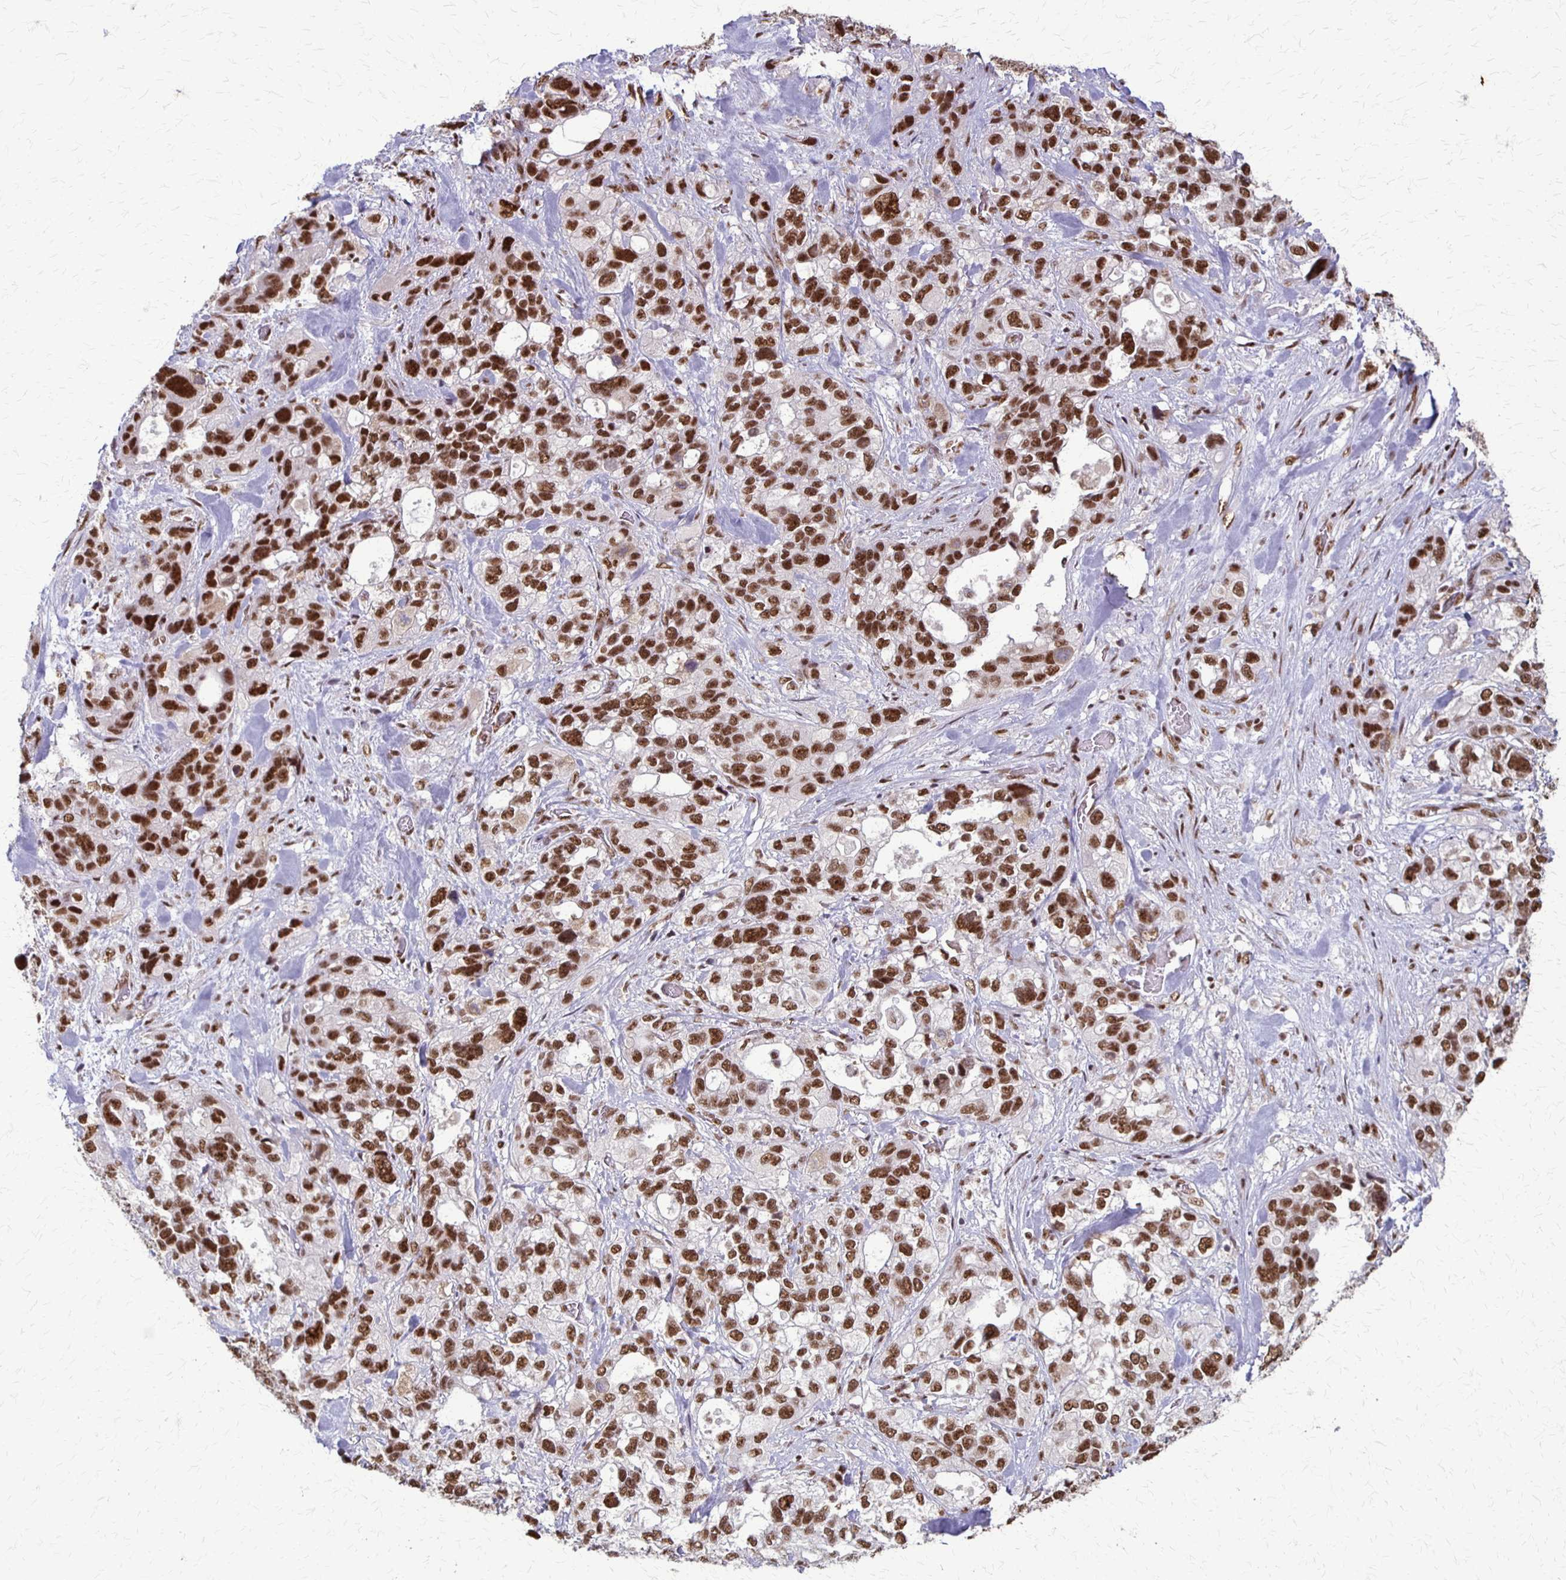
{"staining": {"intensity": "strong", "quantity": ">75%", "location": "nuclear"}, "tissue": "stomach cancer", "cell_type": "Tumor cells", "image_type": "cancer", "snomed": [{"axis": "morphology", "description": "Adenocarcinoma, NOS"}, {"axis": "topography", "description": "Stomach, upper"}], "caption": "Immunohistochemistry (DAB (3,3'-diaminobenzidine)) staining of human stomach cancer demonstrates strong nuclear protein expression in about >75% of tumor cells. The staining was performed using DAB (3,3'-diaminobenzidine) to visualize the protein expression in brown, while the nuclei were stained in blue with hematoxylin (Magnification: 20x).", "gene": "XRCC6", "patient": {"sex": "female", "age": 81}}